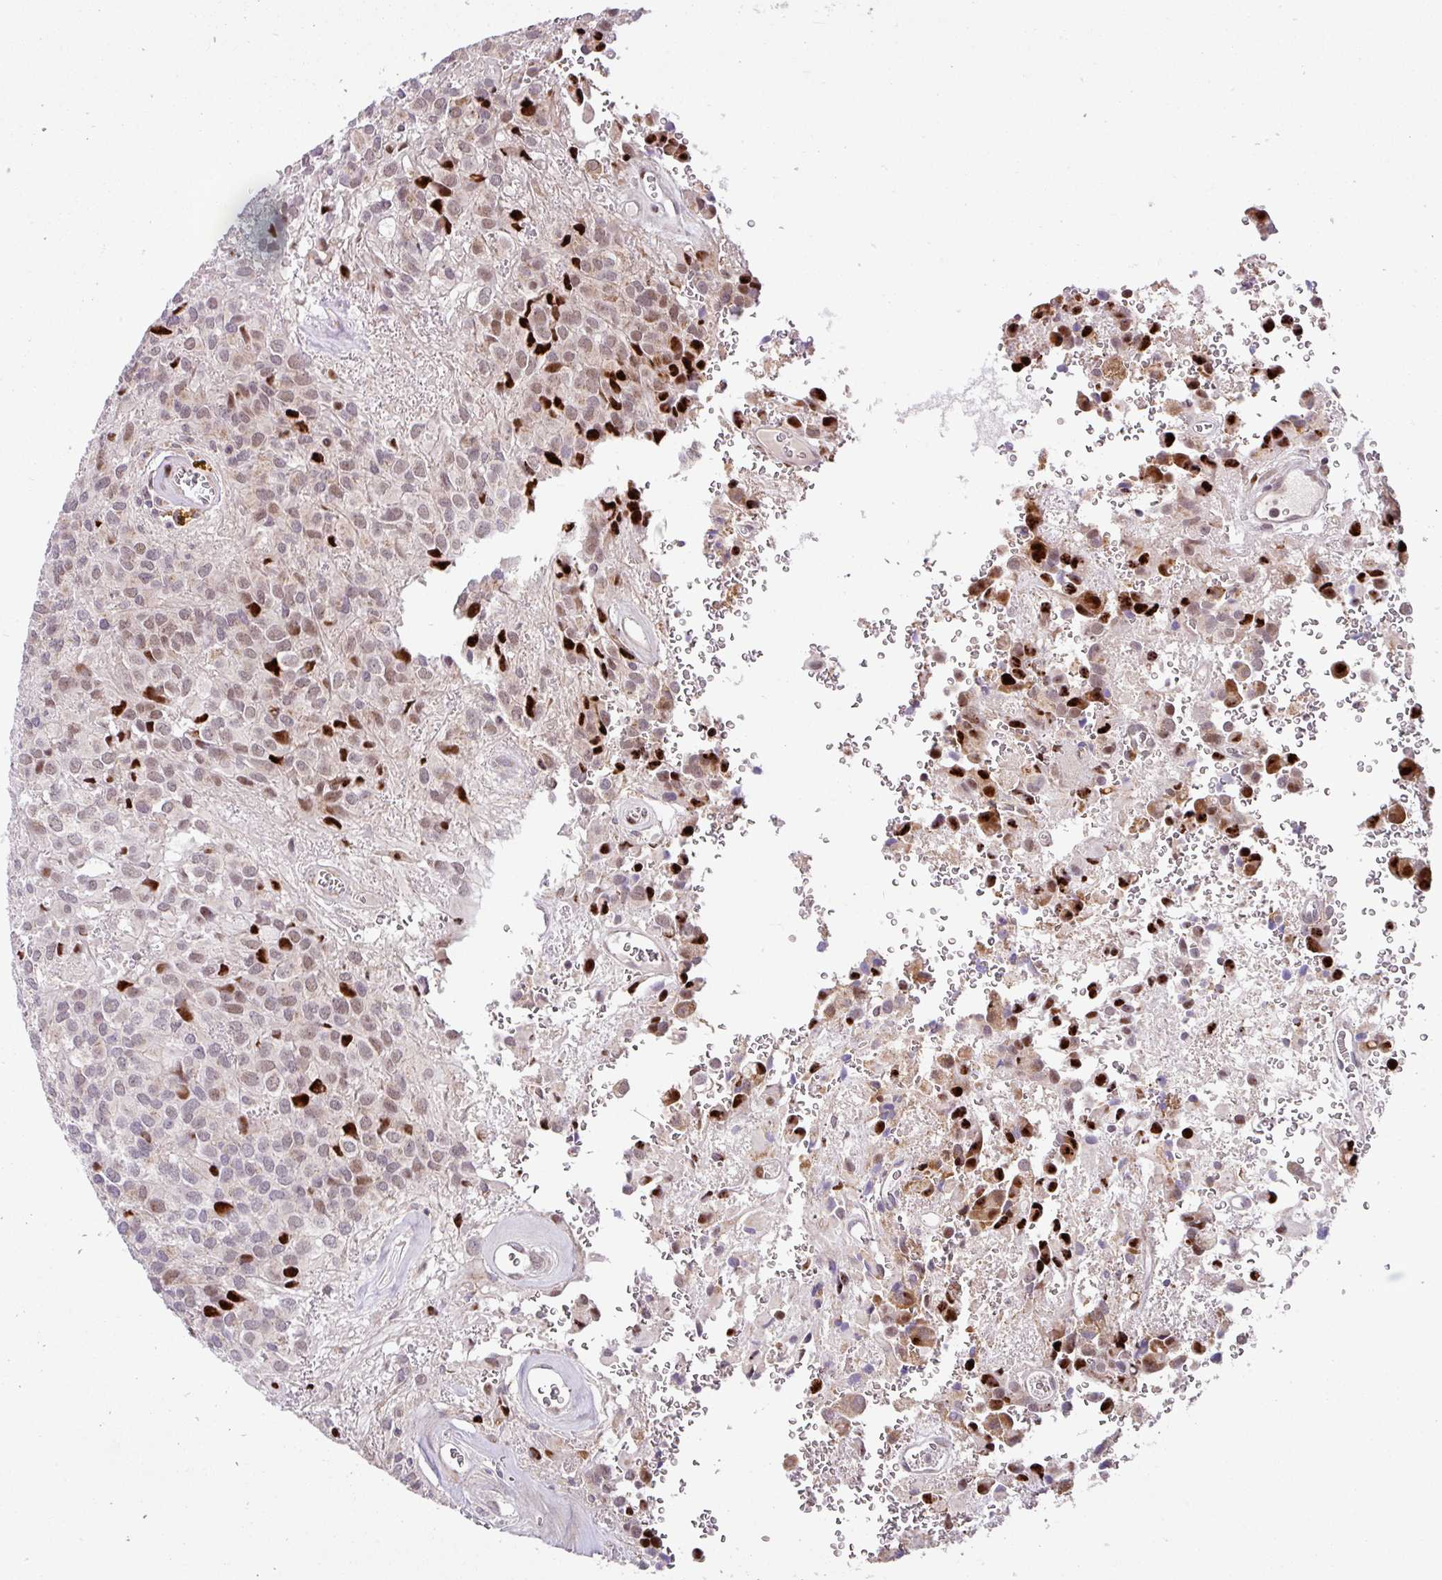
{"staining": {"intensity": "strong", "quantity": "<25%", "location": "cytoplasmic/membranous,nuclear"}, "tissue": "glioma", "cell_type": "Tumor cells", "image_type": "cancer", "snomed": [{"axis": "morphology", "description": "Glioma, malignant, Low grade"}, {"axis": "topography", "description": "Brain"}], "caption": "Protein staining by IHC exhibits strong cytoplasmic/membranous and nuclear staining in about <25% of tumor cells in glioma.", "gene": "SARS2", "patient": {"sex": "male", "age": 56}}